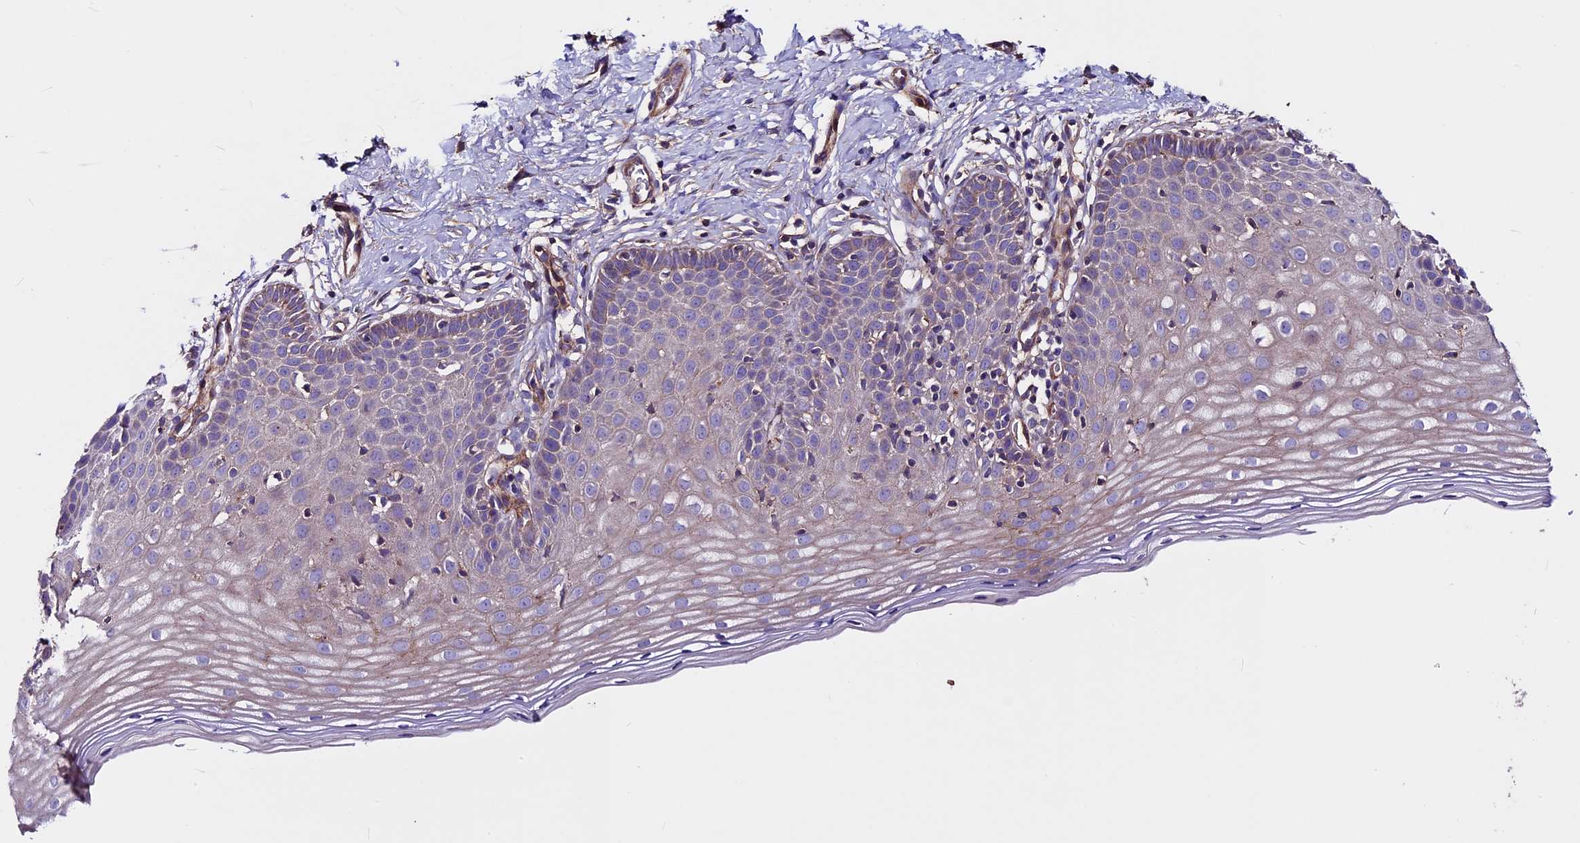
{"staining": {"intensity": "weak", "quantity": "25%-75%", "location": "cytoplasmic/membranous"}, "tissue": "cervix", "cell_type": "Glandular cells", "image_type": "normal", "snomed": [{"axis": "morphology", "description": "Normal tissue, NOS"}, {"axis": "topography", "description": "Cervix"}], "caption": "Immunohistochemical staining of unremarkable human cervix displays weak cytoplasmic/membranous protein staining in about 25%-75% of glandular cells. (DAB IHC, brown staining for protein, blue staining for nuclei).", "gene": "EVA1B", "patient": {"sex": "female", "age": 36}}